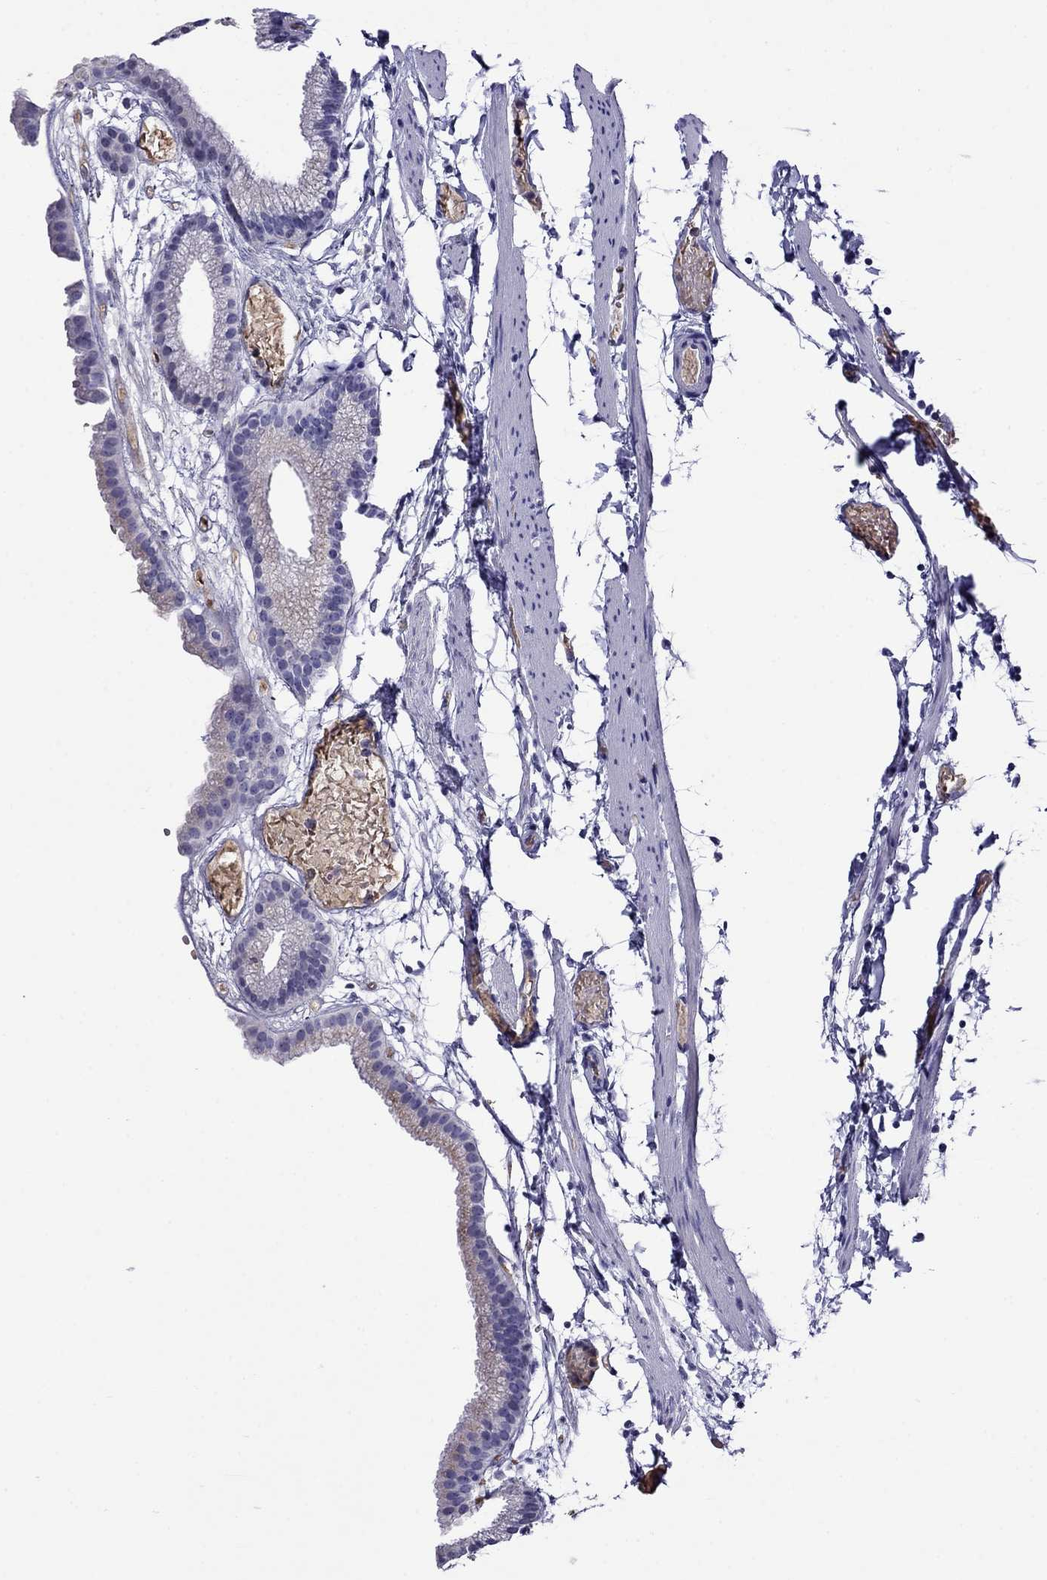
{"staining": {"intensity": "negative", "quantity": "none", "location": "none"}, "tissue": "gallbladder", "cell_type": "Glandular cells", "image_type": "normal", "snomed": [{"axis": "morphology", "description": "Normal tissue, NOS"}, {"axis": "topography", "description": "Gallbladder"}], "caption": "This image is of benign gallbladder stained with immunohistochemistry to label a protein in brown with the nuclei are counter-stained blue. There is no staining in glandular cells. Nuclei are stained in blue.", "gene": "SCG2", "patient": {"sex": "female", "age": 45}}